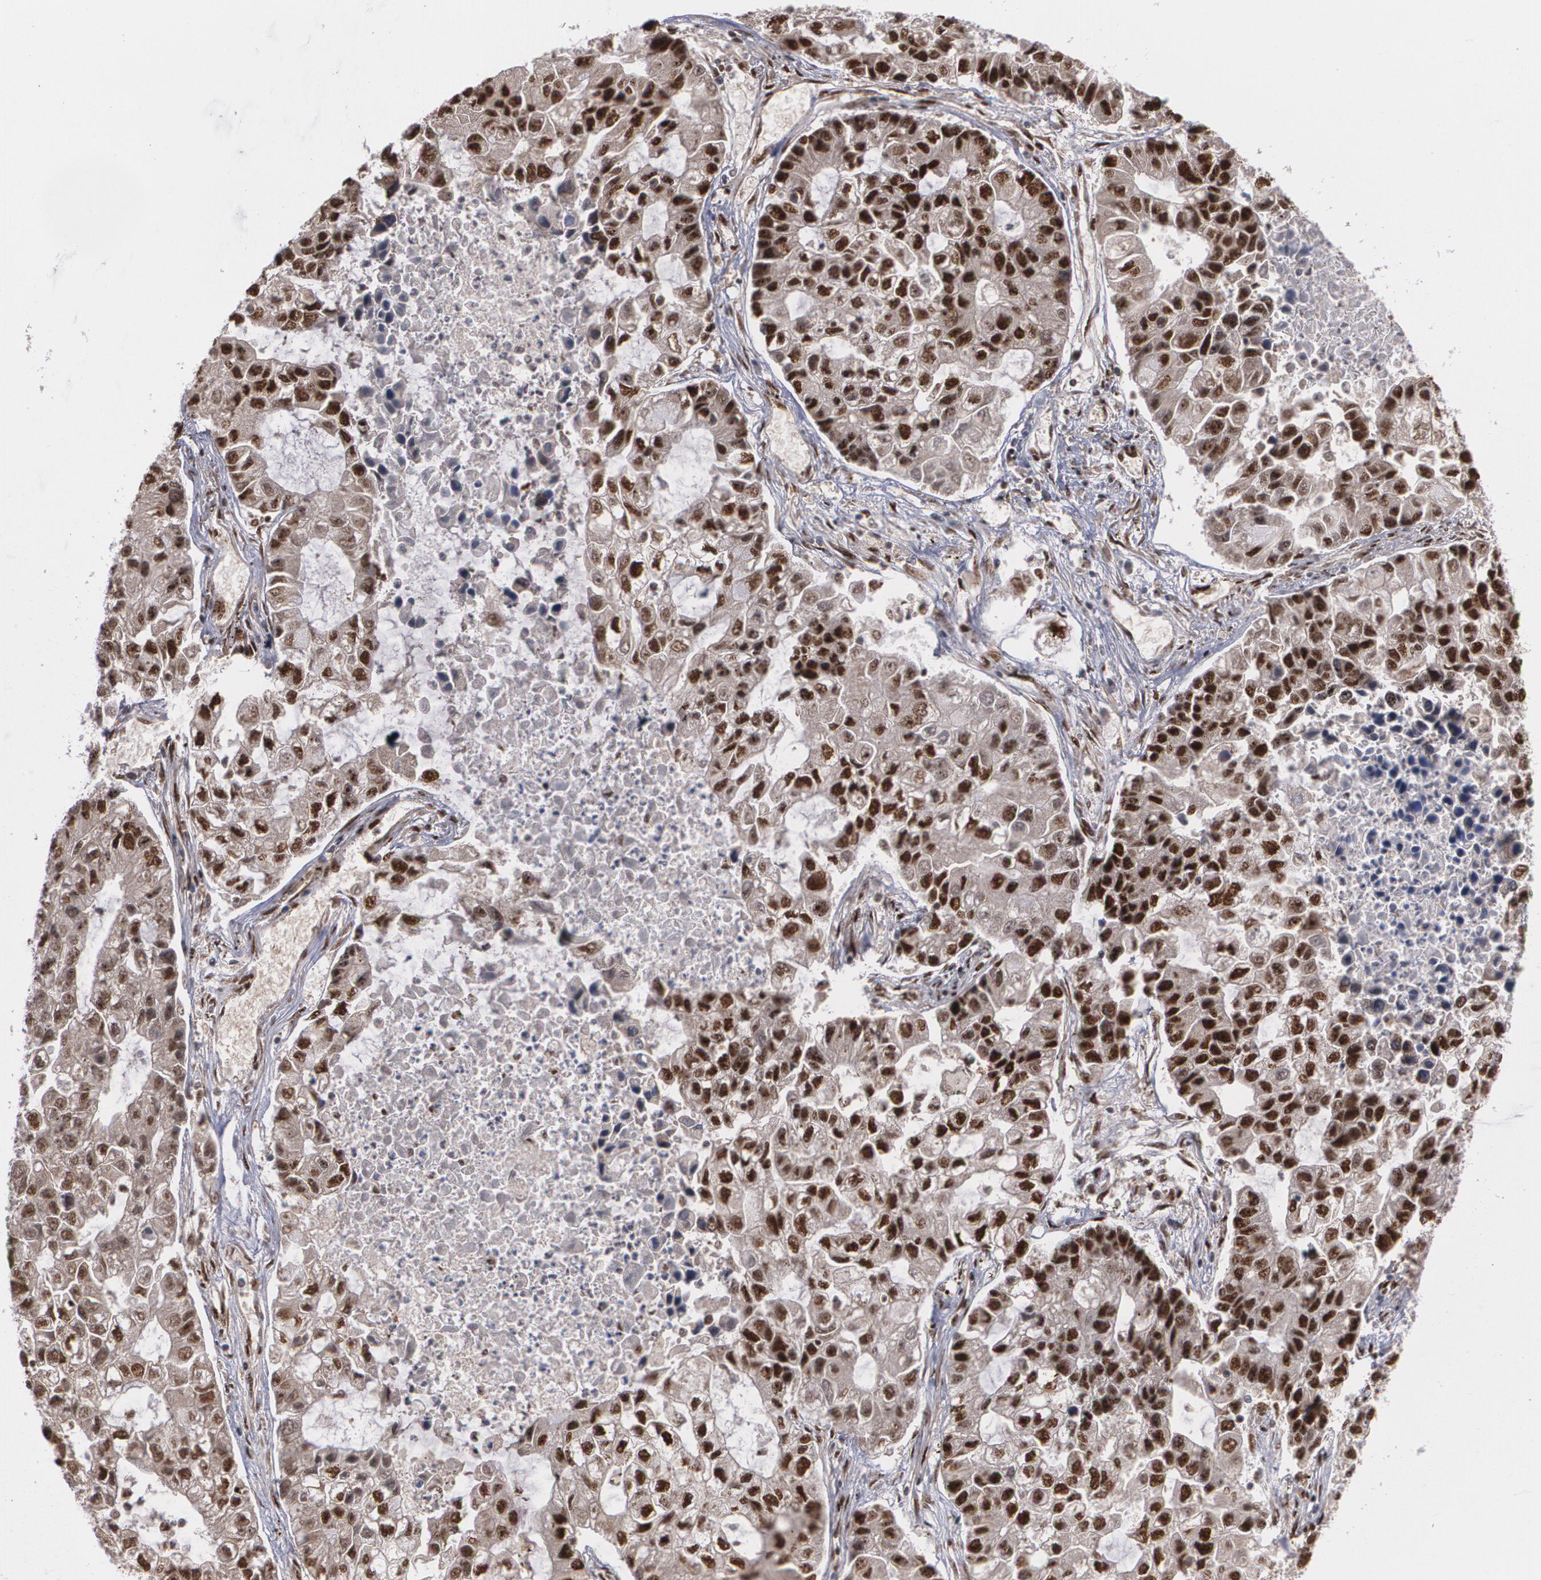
{"staining": {"intensity": "strong", "quantity": ">75%", "location": "nuclear"}, "tissue": "lung cancer", "cell_type": "Tumor cells", "image_type": "cancer", "snomed": [{"axis": "morphology", "description": "Adenocarcinoma, NOS"}, {"axis": "topography", "description": "Lung"}], "caption": "Immunohistochemical staining of adenocarcinoma (lung) exhibits strong nuclear protein staining in about >75% of tumor cells.", "gene": "ZNF234", "patient": {"sex": "female", "age": 51}}